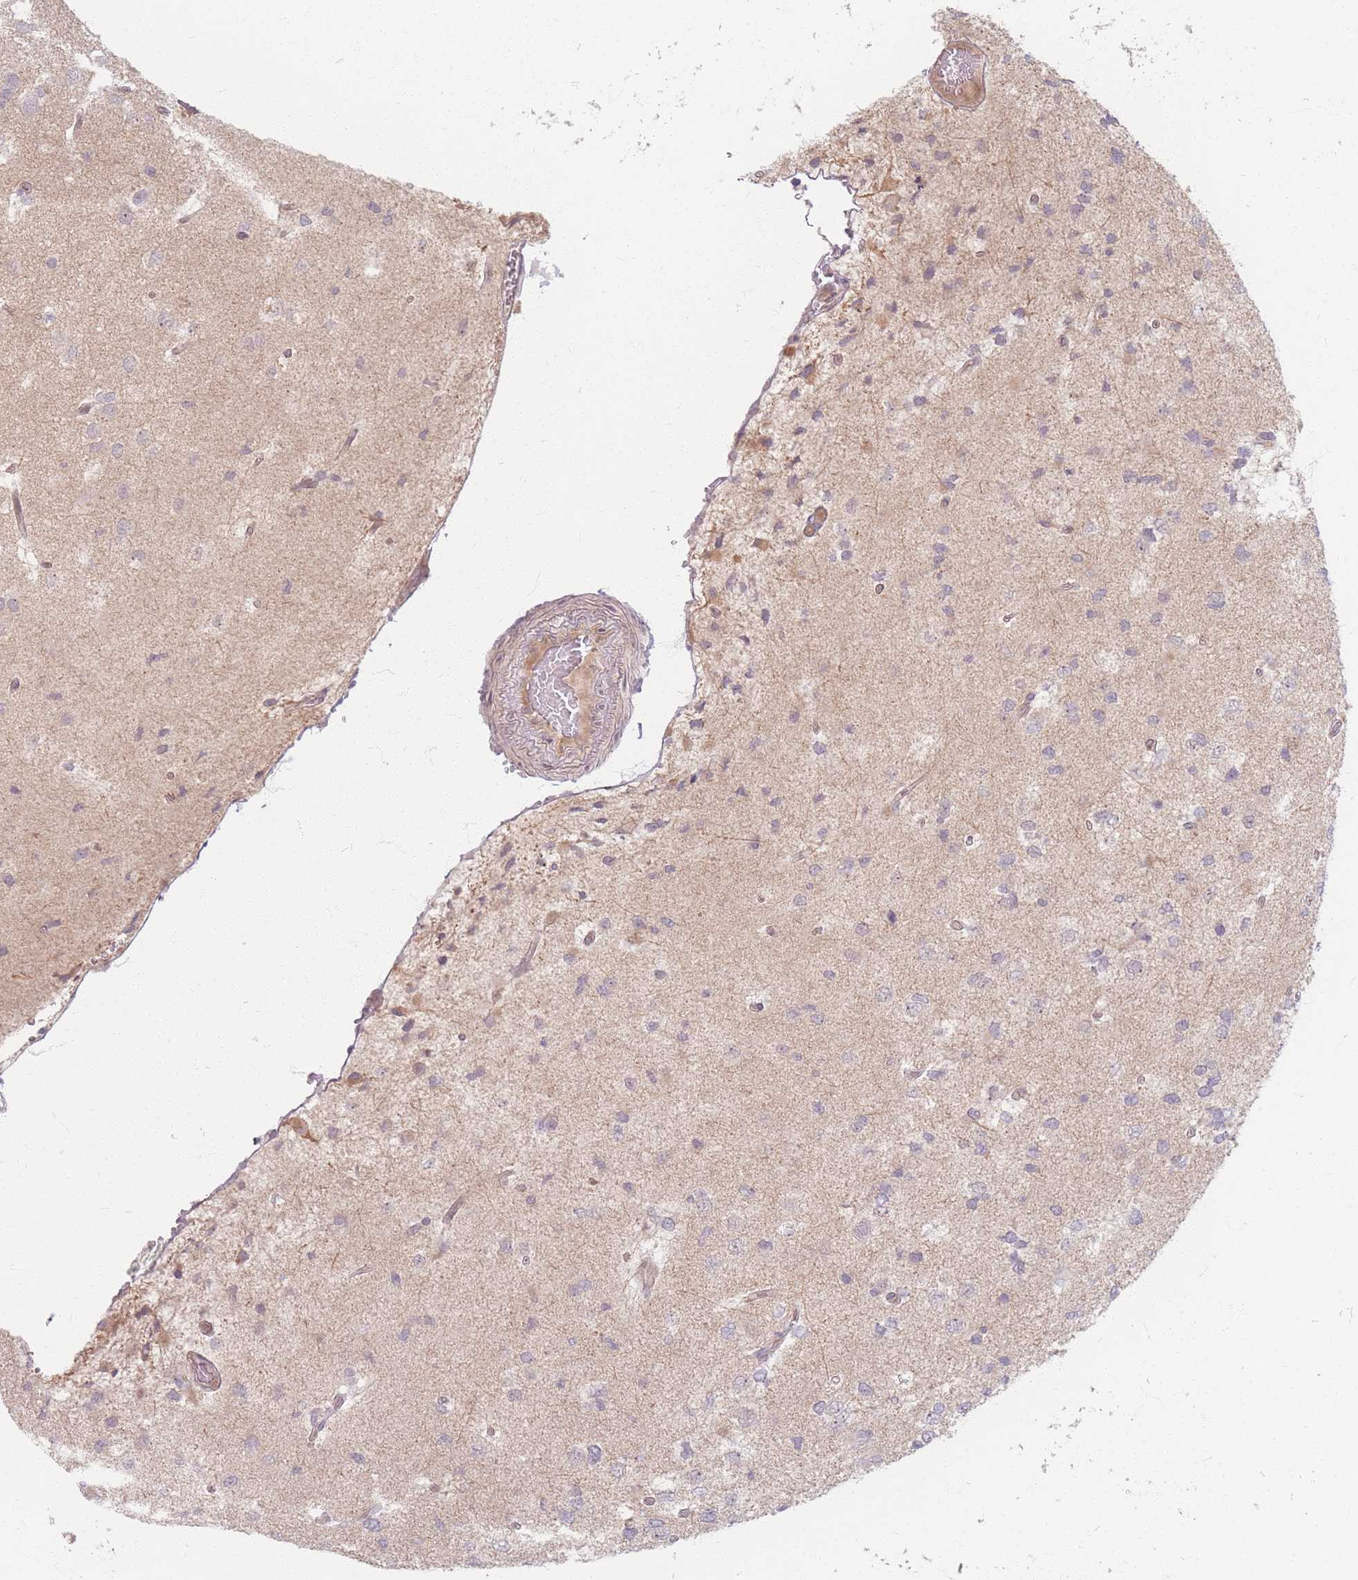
{"staining": {"intensity": "negative", "quantity": "none", "location": "none"}, "tissue": "glioma", "cell_type": "Tumor cells", "image_type": "cancer", "snomed": [{"axis": "morphology", "description": "Glioma, malignant, High grade"}, {"axis": "topography", "description": "Brain"}], "caption": "A photomicrograph of human glioma is negative for staining in tumor cells. Brightfield microscopy of immunohistochemistry stained with DAB (brown) and hematoxylin (blue), captured at high magnification.", "gene": "GABRA6", "patient": {"sex": "male", "age": 53}}